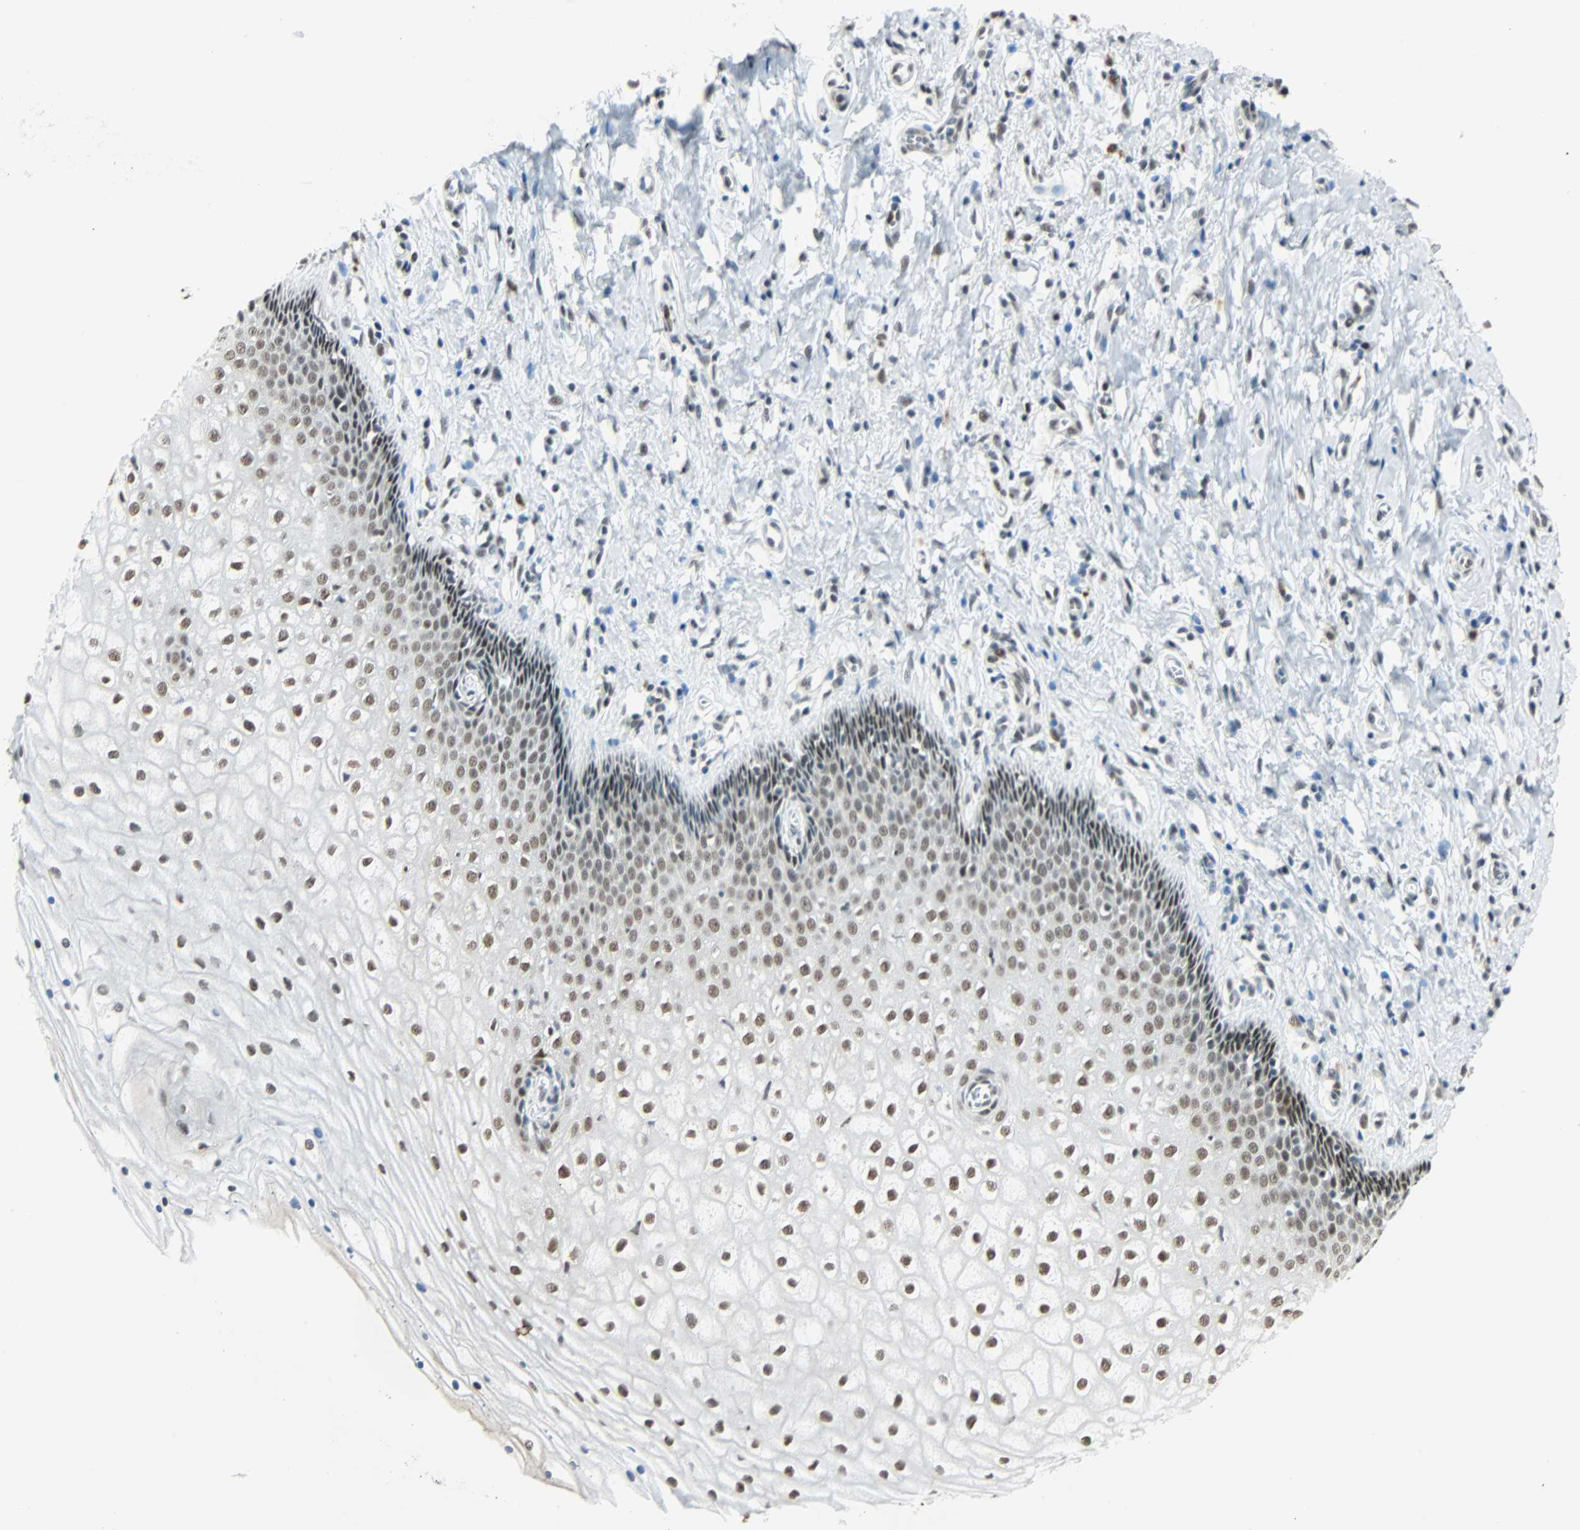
{"staining": {"intensity": "moderate", "quantity": ">75%", "location": "nuclear"}, "tissue": "vagina", "cell_type": "Squamous epithelial cells", "image_type": "normal", "snomed": [{"axis": "morphology", "description": "Normal tissue, NOS"}, {"axis": "topography", "description": "Soft tissue"}, {"axis": "topography", "description": "Vagina"}], "caption": "Brown immunohistochemical staining in normal human vagina displays moderate nuclear positivity in about >75% of squamous epithelial cells.", "gene": "NELFE", "patient": {"sex": "female", "age": 61}}